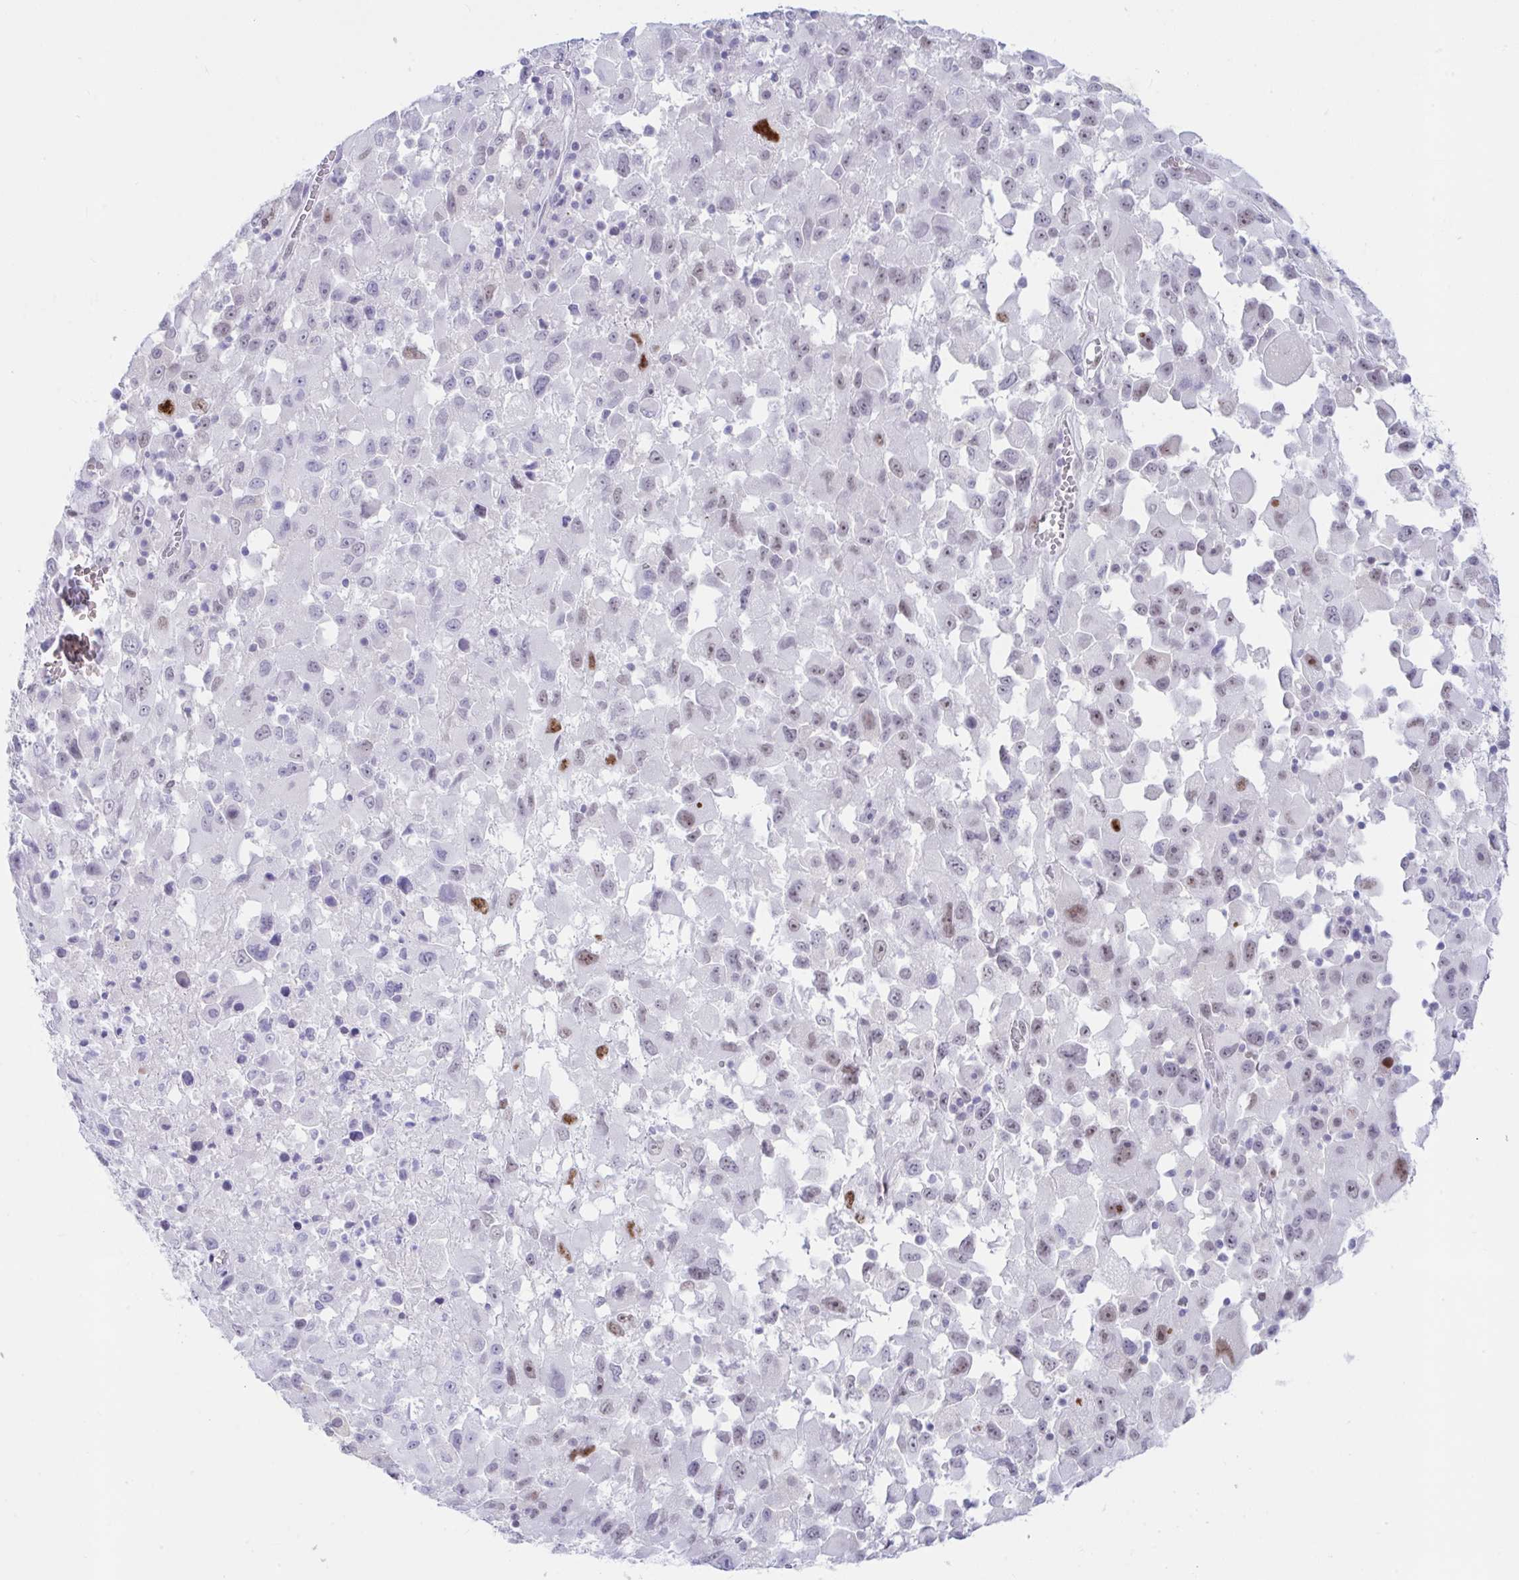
{"staining": {"intensity": "moderate", "quantity": "<25%", "location": "nuclear"}, "tissue": "melanoma", "cell_type": "Tumor cells", "image_type": "cancer", "snomed": [{"axis": "morphology", "description": "Malignant melanoma, Metastatic site"}, {"axis": "topography", "description": "Soft tissue"}], "caption": "Protein analysis of malignant melanoma (metastatic site) tissue displays moderate nuclear expression in approximately <25% of tumor cells. The protein is shown in brown color, while the nuclei are stained blue.", "gene": "IKZF2", "patient": {"sex": "male", "age": 50}}